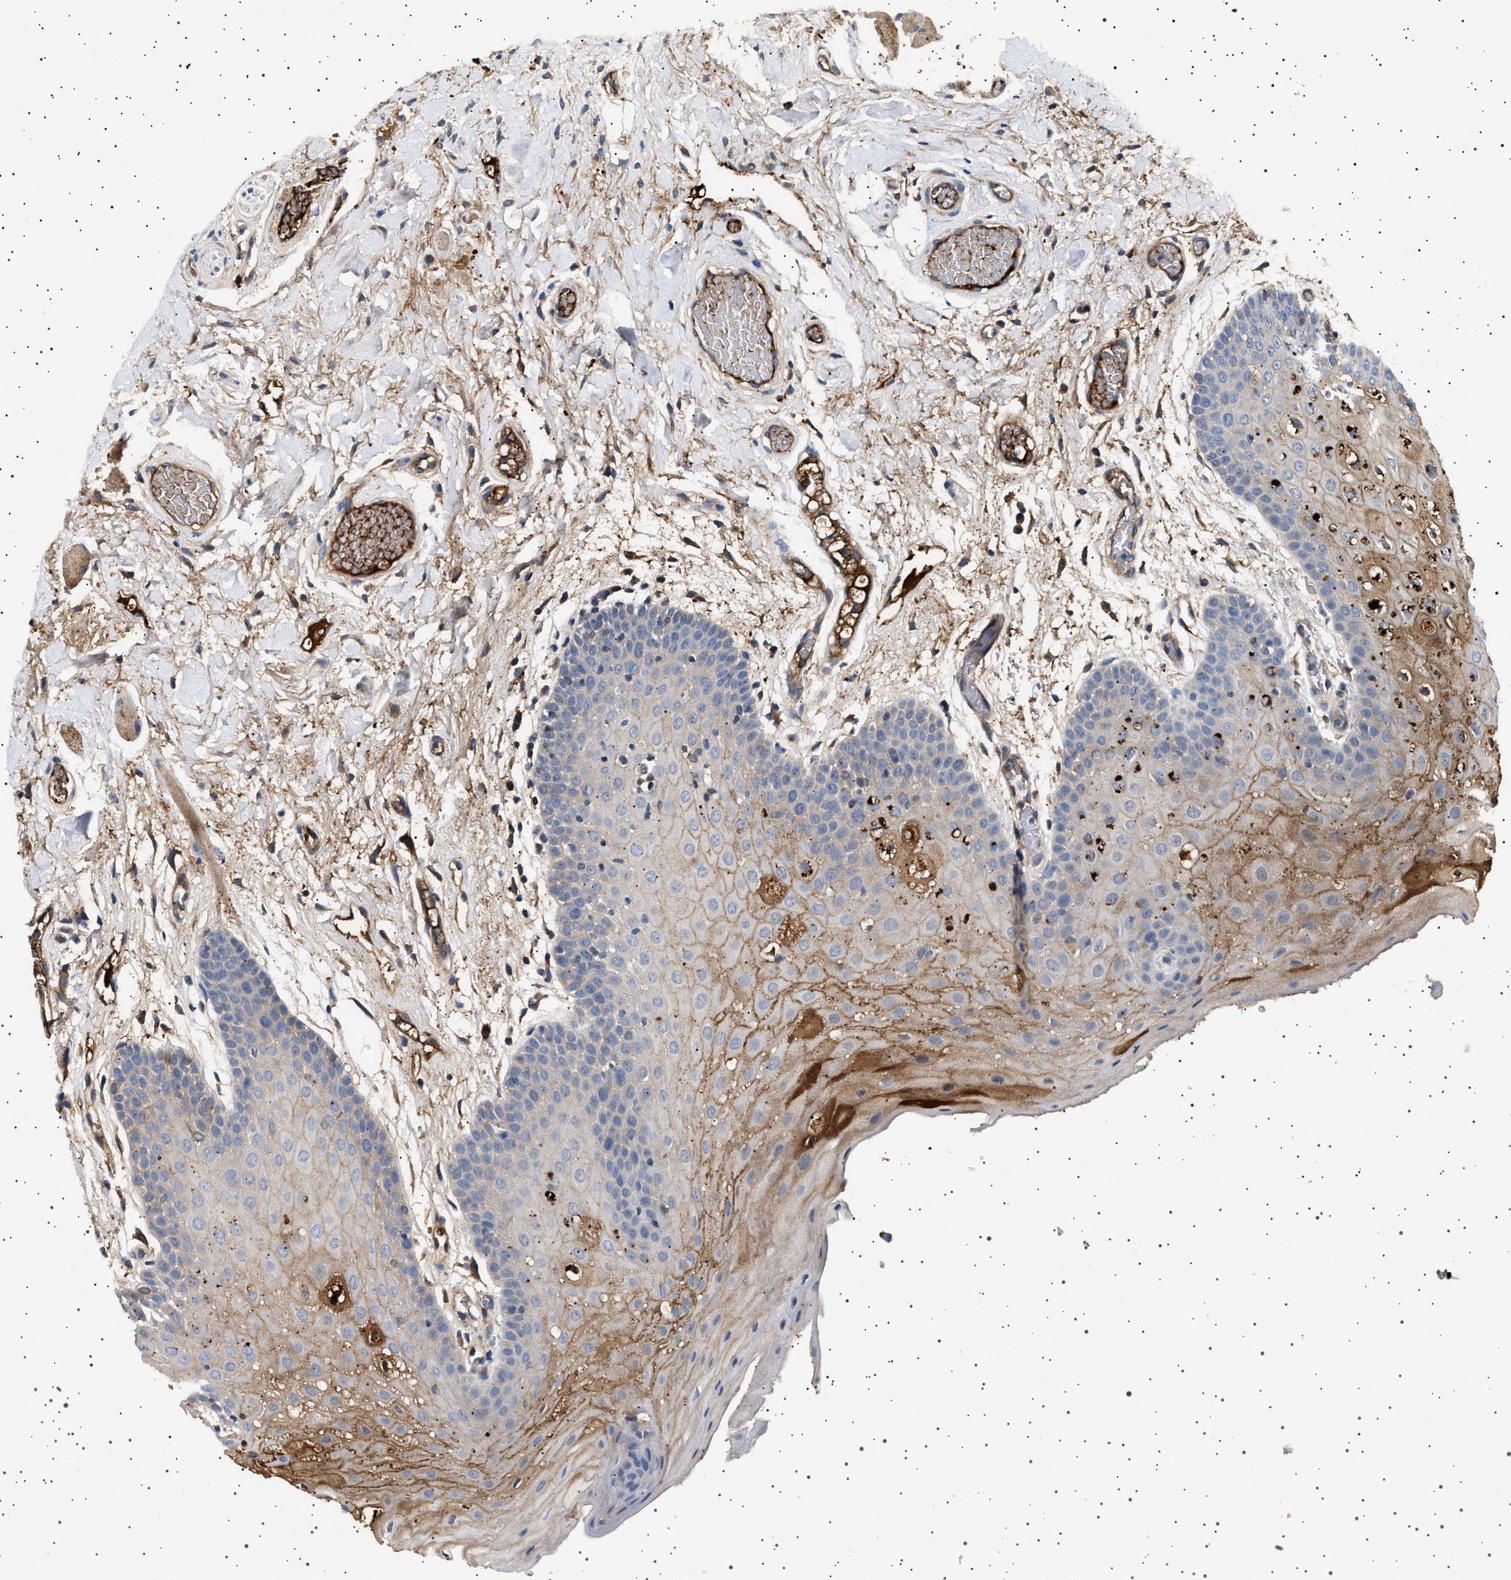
{"staining": {"intensity": "moderate", "quantity": "<25%", "location": "cytoplasmic/membranous"}, "tissue": "oral mucosa", "cell_type": "Squamous epithelial cells", "image_type": "normal", "snomed": [{"axis": "morphology", "description": "Normal tissue, NOS"}, {"axis": "morphology", "description": "Squamous cell carcinoma, NOS"}, {"axis": "topography", "description": "Oral tissue"}, {"axis": "topography", "description": "Head-Neck"}], "caption": "IHC photomicrograph of benign oral mucosa: human oral mucosa stained using IHC exhibits low levels of moderate protein expression localized specifically in the cytoplasmic/membranous of squamous epithelial cells, appearing as a cytoplasmic/membranous brown color.", "gene": "FICD", "patient": {"sex": "male", "age": 71}}